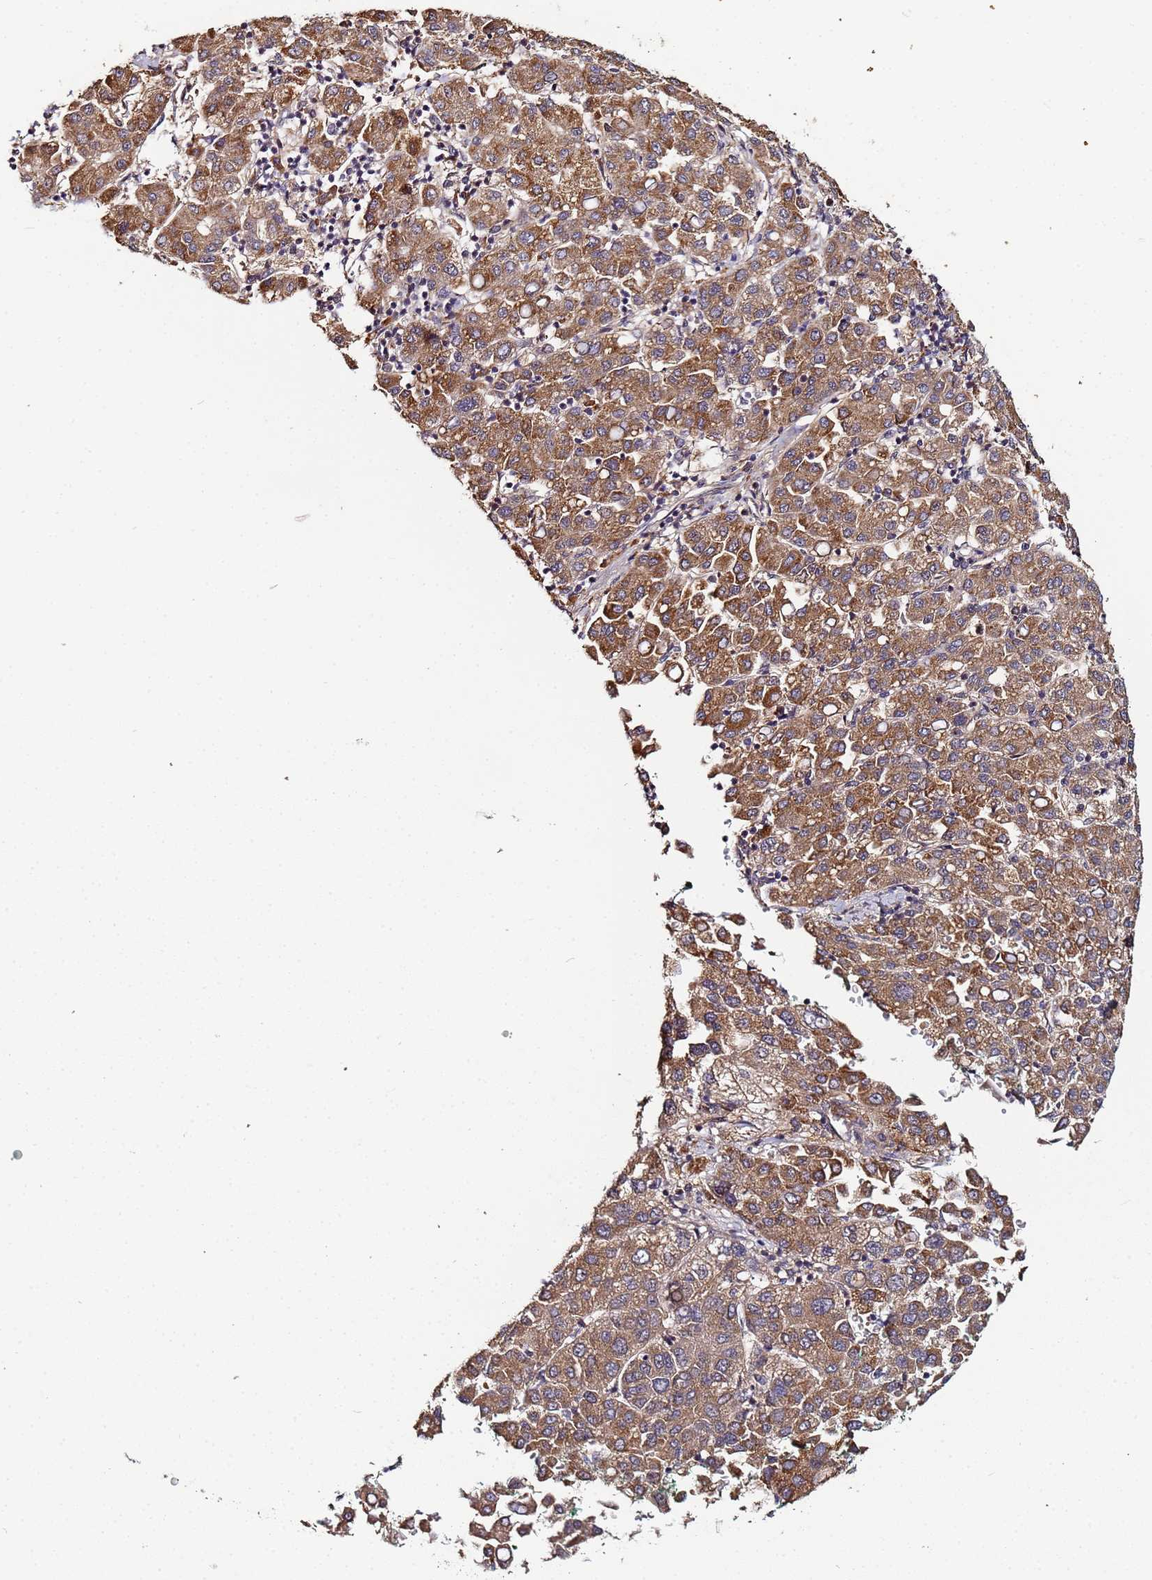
{"staining": {"intensity": "moderate", "quantity": ">75%", "location": "cytoplasmic/membranous"}, "tissue": "liver cancer", "cell_type": "Tumor cells", "image_type": "cancer", "snomed": [{"axis": "morphology", "description": "Carcinoma, Hepatocellular, NOS"}, {"axis": "topography", "description": "Liver"}], "caption": "Immunohistochemical staining of human liver cancer (hepatocellular carcinoma) reveals medium levels of moderate cytoplasmic/membranous staining in about >75% of tumor cells.", "gene": "OSER1", "patient": {"sex": "male", "age": 65}}